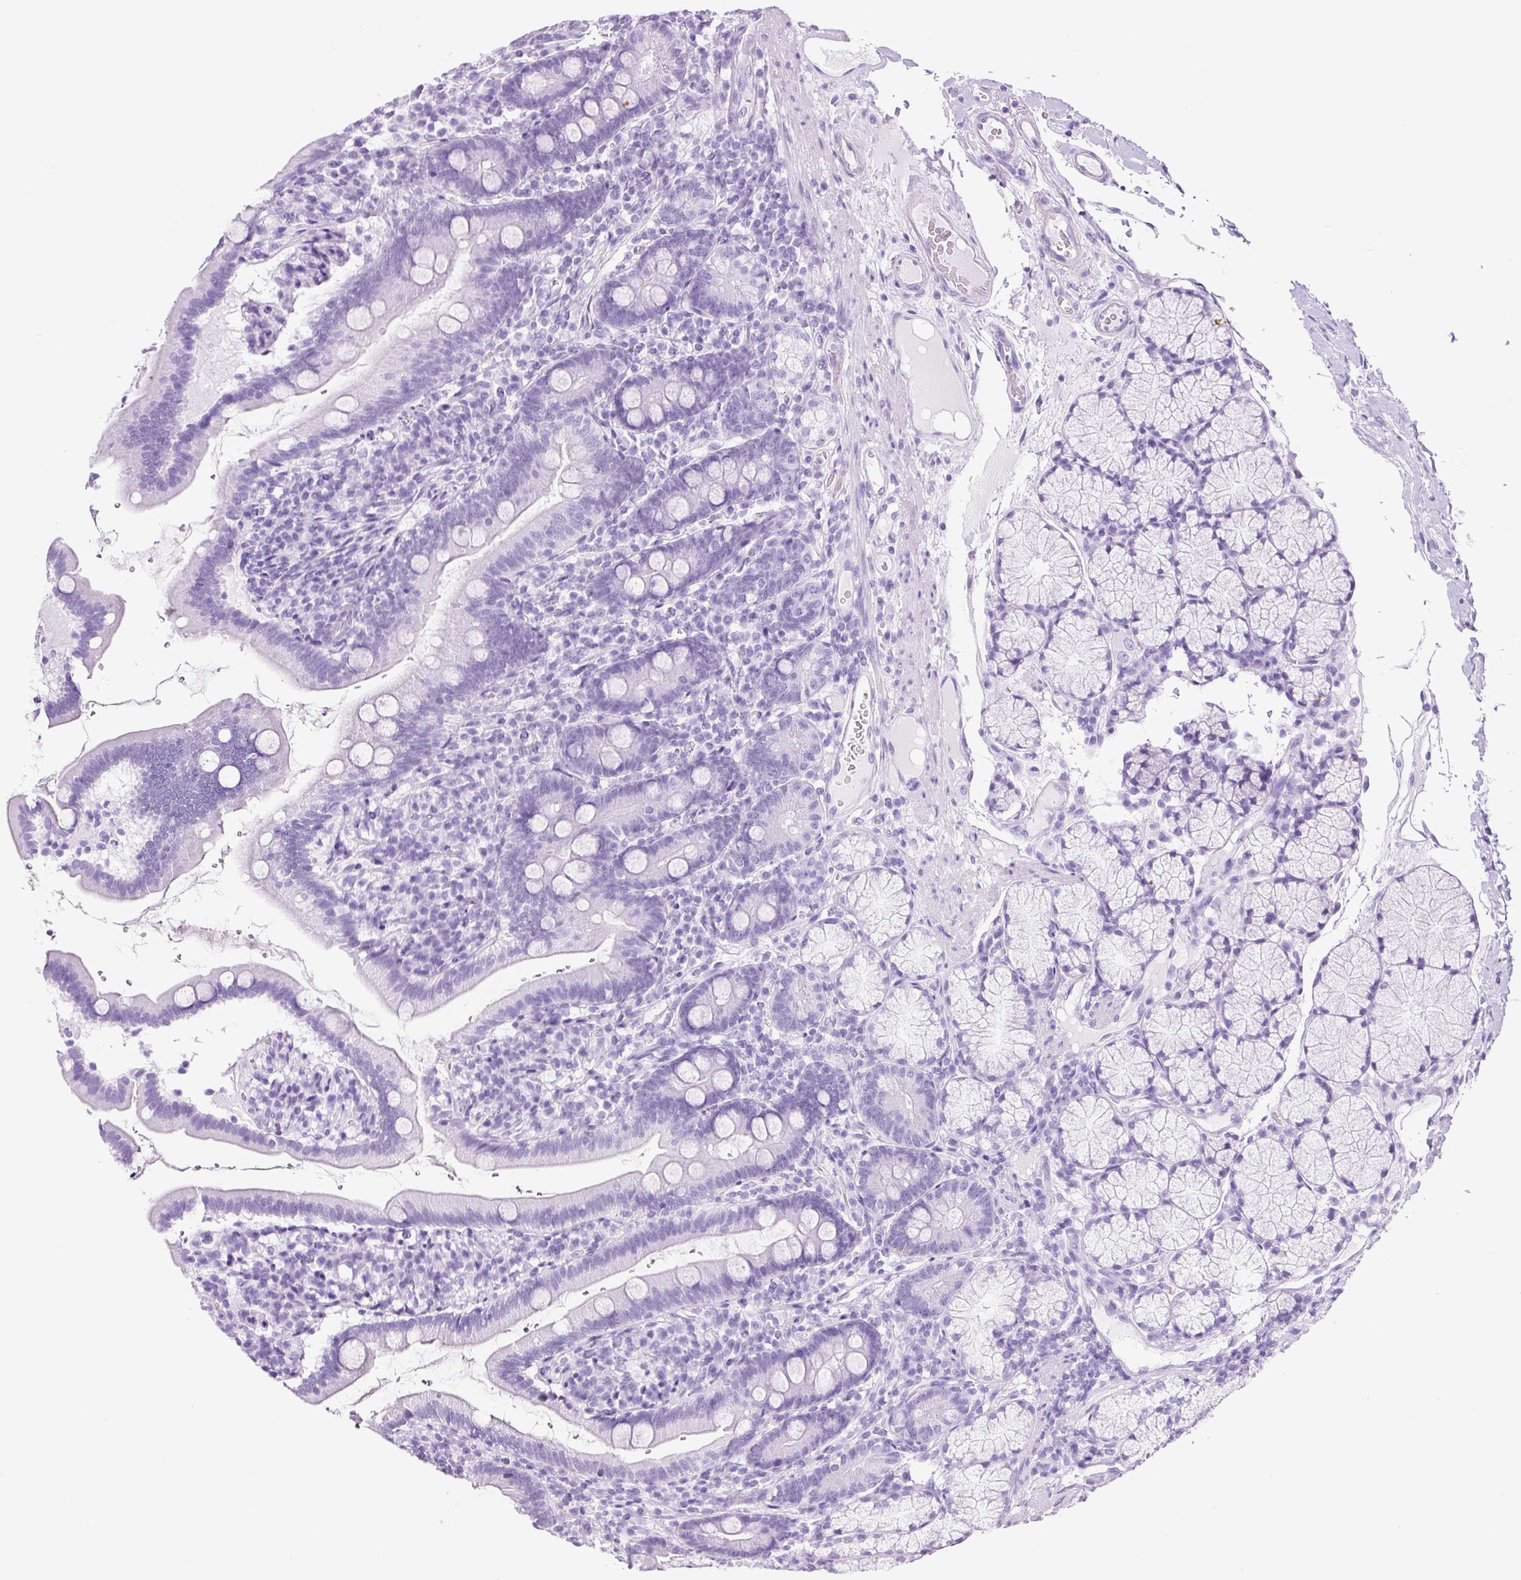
{"staining": {"intensity": "negative", "quantity": "none", "location": "none"}, "tissue": "duodenum", "cell_type": "Glandular cells", "image_type": "normal", "snomed": [{"axis": "morphology", "description": "Normal tissue, NOS"}, {"axis": "topography", "description": "Duodenum"}], "caption": "Immunohistochemistry (IHC) photomicrograph of benign duodenum: human duodenum stained with DAB (3,3'-diaminobenzidine) reveals no significant protein staining in glandular cells.", "gene": "ADSS1", "patient": {"sex": "female", "age": 67}}